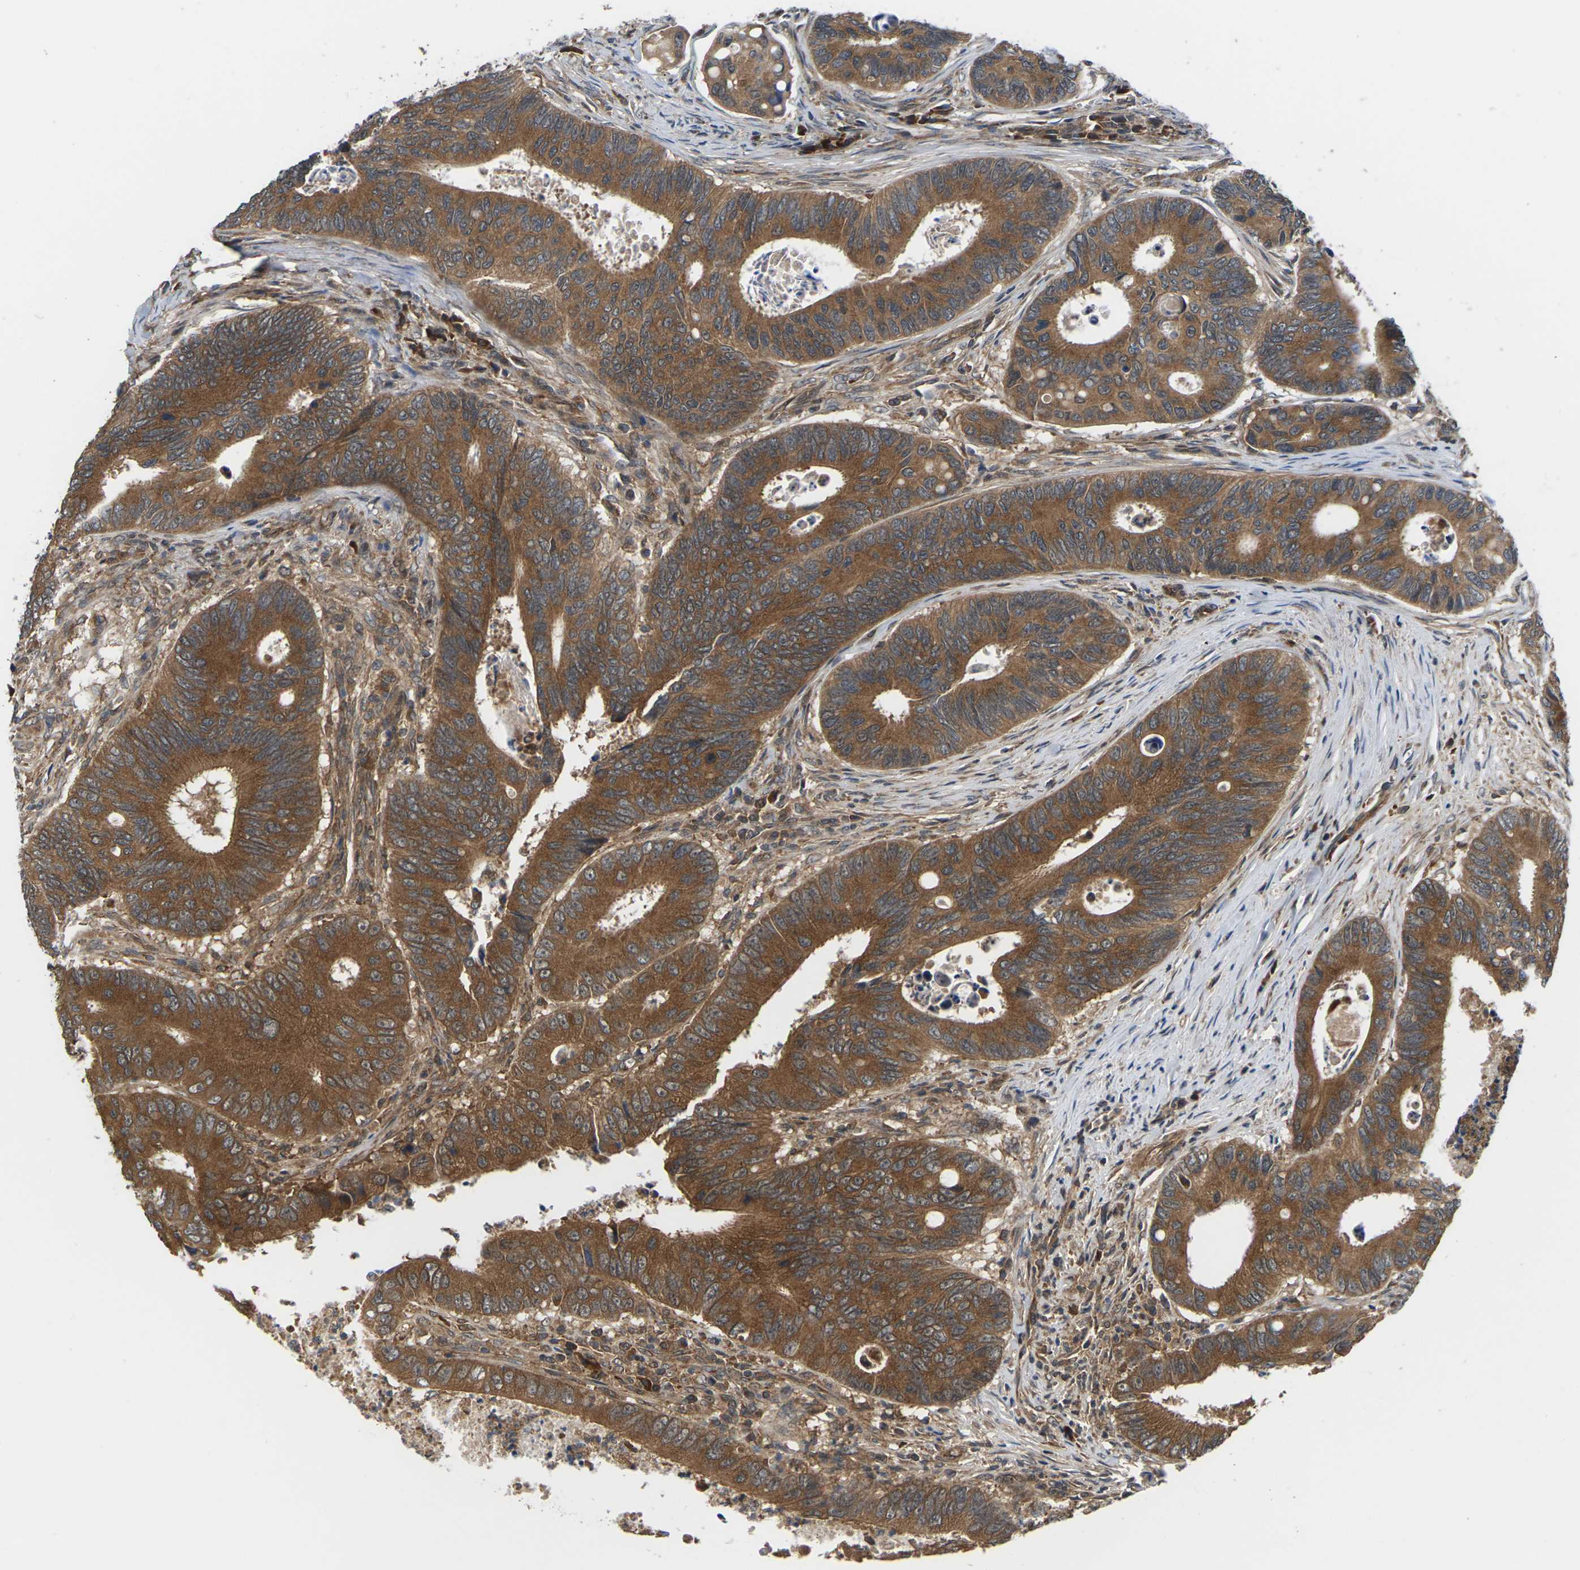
{"staining": {"intensity": "strong", "quantity": ">75%", "location": "cytoplasmic/membranous"}, "tissue": "colorectal cancer", "cell_type": "Tumor cells", "image_type": "cancer", "snomed": [{"axis": "morphology", "description": "Inflammation, NOS"}, {"axis": "morphology", "description": "Adenocarcinoma, NOS"}, {"axis": "topography", "description": "Colon"}], "caption": "Immunohistochemistry (IHC) (DAB (3,3'-diaminobenzidine)) staining of human colorectal cancer displays strong cytoplasmic/membranous protein staining in approximately >75% of tumor cells.", "gene": "NRAS", "patient": {"sex": "male", "age": 72}}